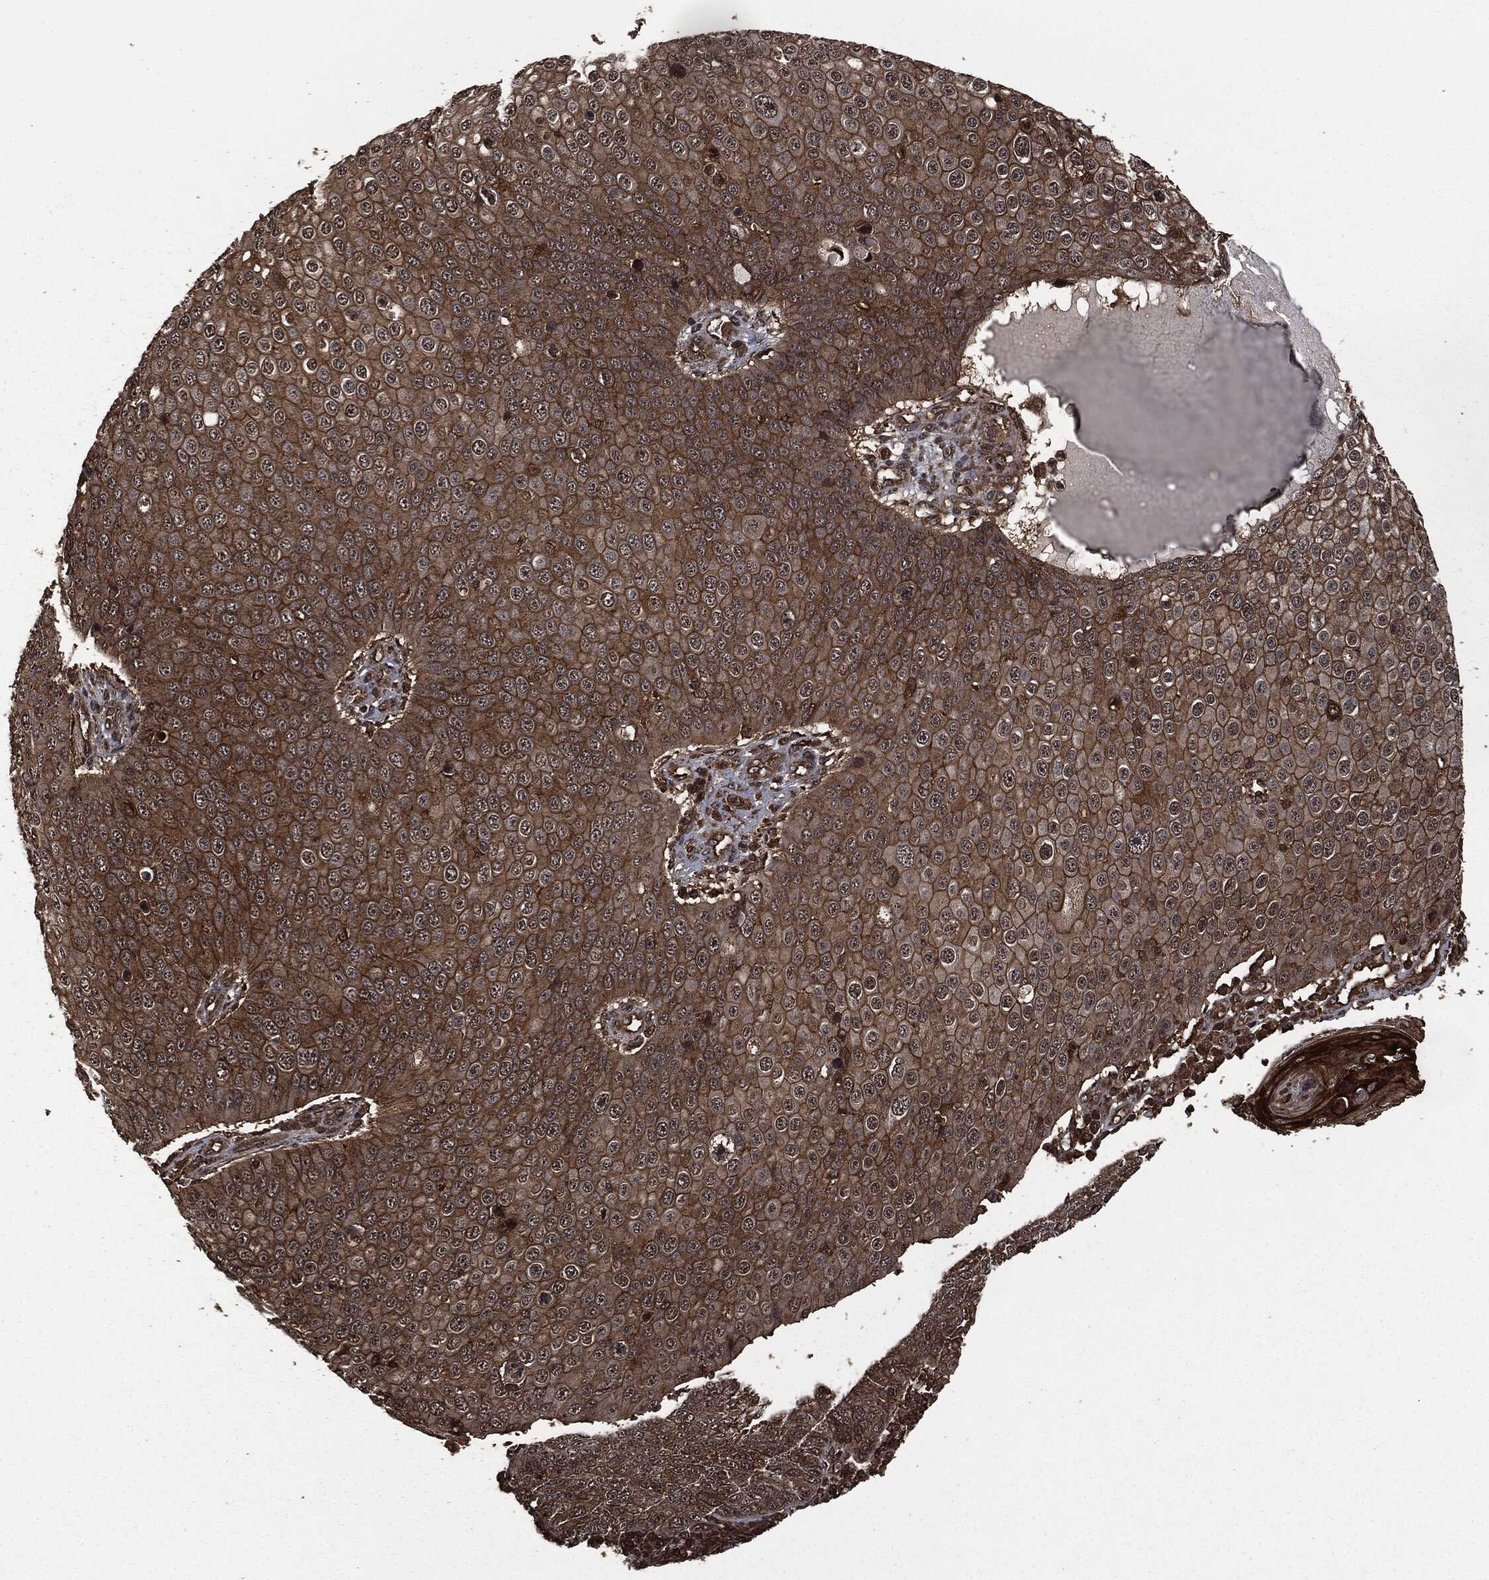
{"staining": {"intensity": "moderate", "quantity": ">75%", "location": "cytoplasmic/membranous"}, "tissue": "skin cancer", "cell_type": "Tumor cells", "image_type": "cancer", "snomed": [{"axis": "morphology", "description": "Squamous cell carcinoma, NOS"}, {"axis": "topography", "description": "Skin"}], "caption": "Human squamous cell carcinoma (skin) stained with a protein marker exhibits moderate staining in tumor cells.", "gene": "HRAS", "patient": {"sex": "male", "age": 71}}